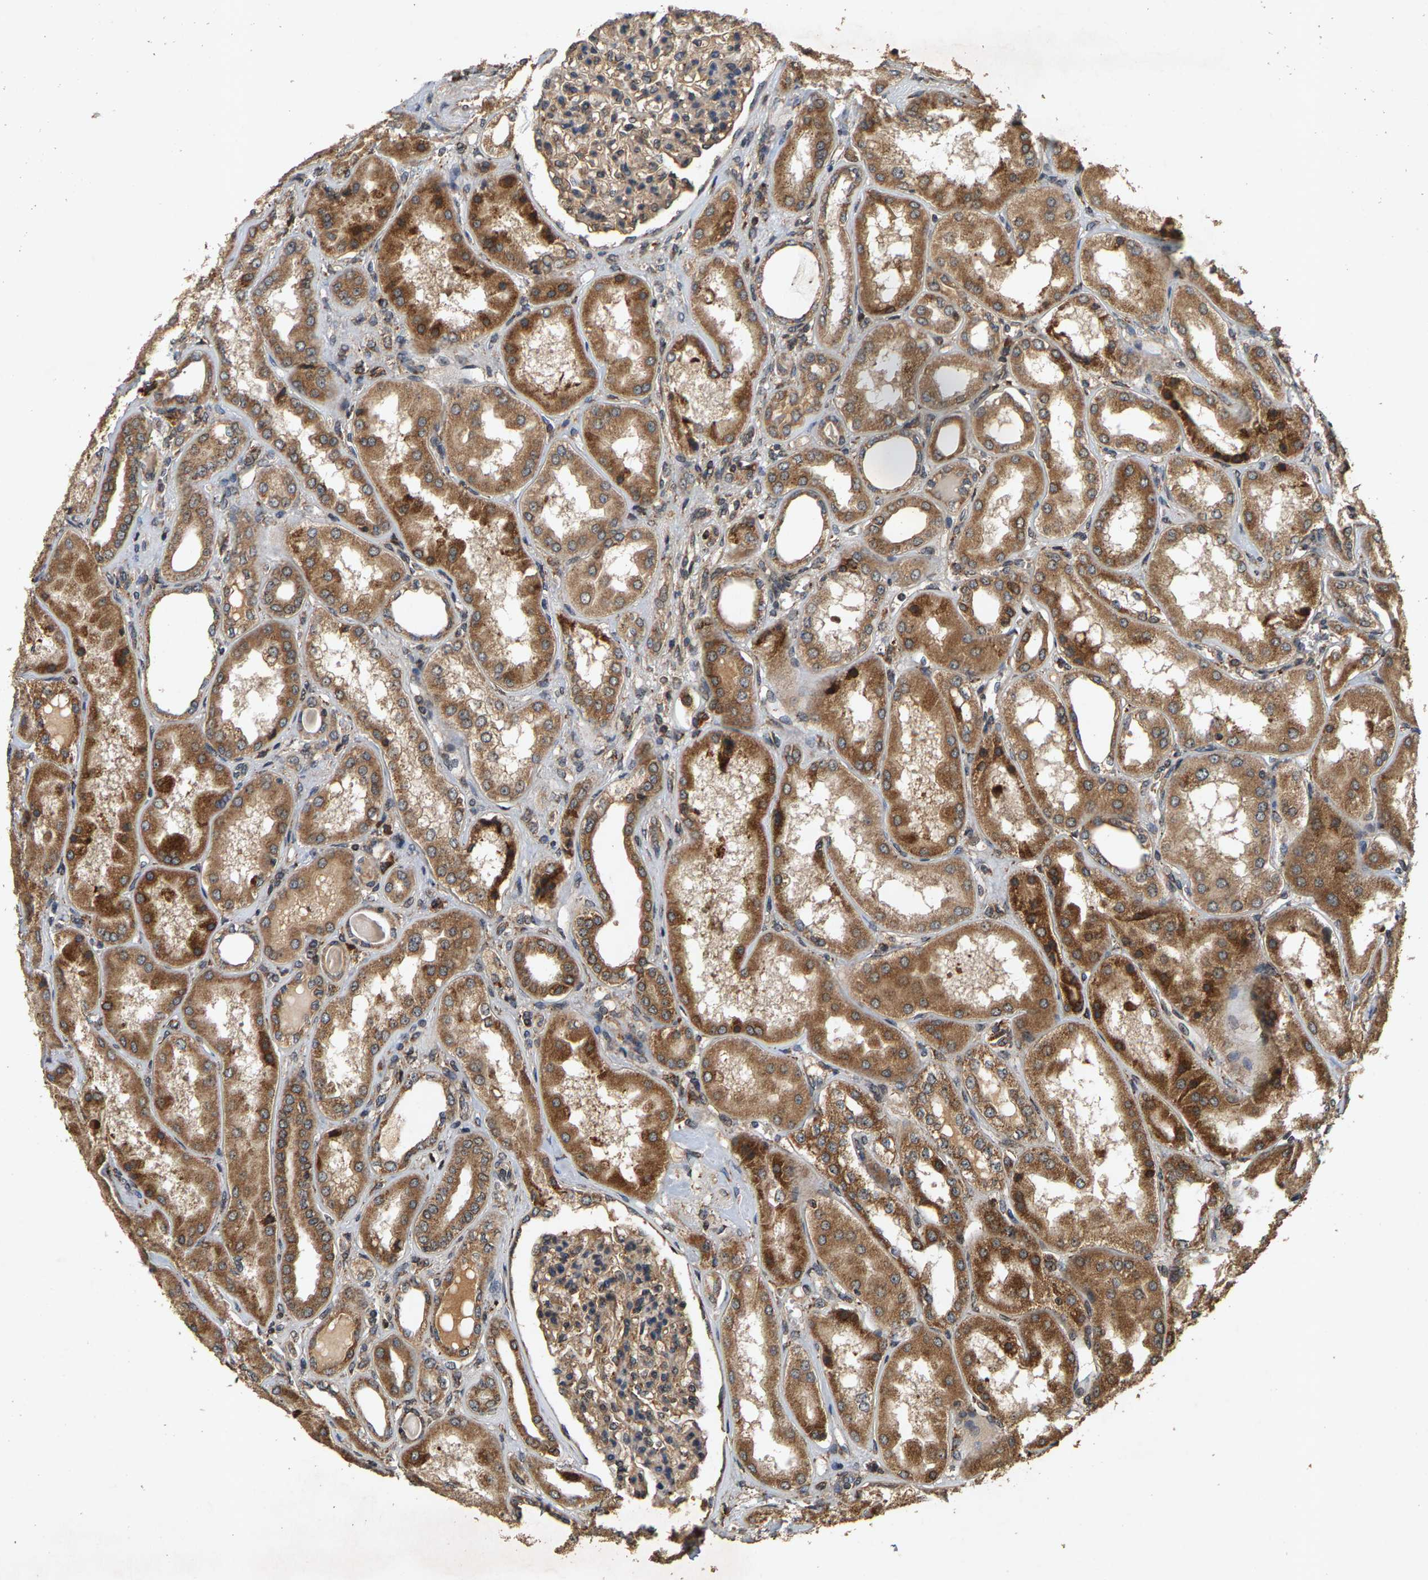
{"staining": {"intensity": "moderate", "quantity": ">75%", "location": "cytoplasmic/membranous"}, "tissue": "kidney", "cell_type": "Cells in glomeruli", "image_type": "normal", "snomed": [{"axis": "morphology", "description": "Normal tissue, NOS"}, {"axis": "topography", "description": "Kidney"}], "caption": "Kidney was stained to show a protein in brown. There is medium levels of moderate cytoplasmic/membranous expression in approximately >75% of cells in glomeruli. (brown staining indicates protein expression, while blue staining denotes nuclei).", "gene": "CIDEC", "patient": {"sex": "female", "age": 56}}